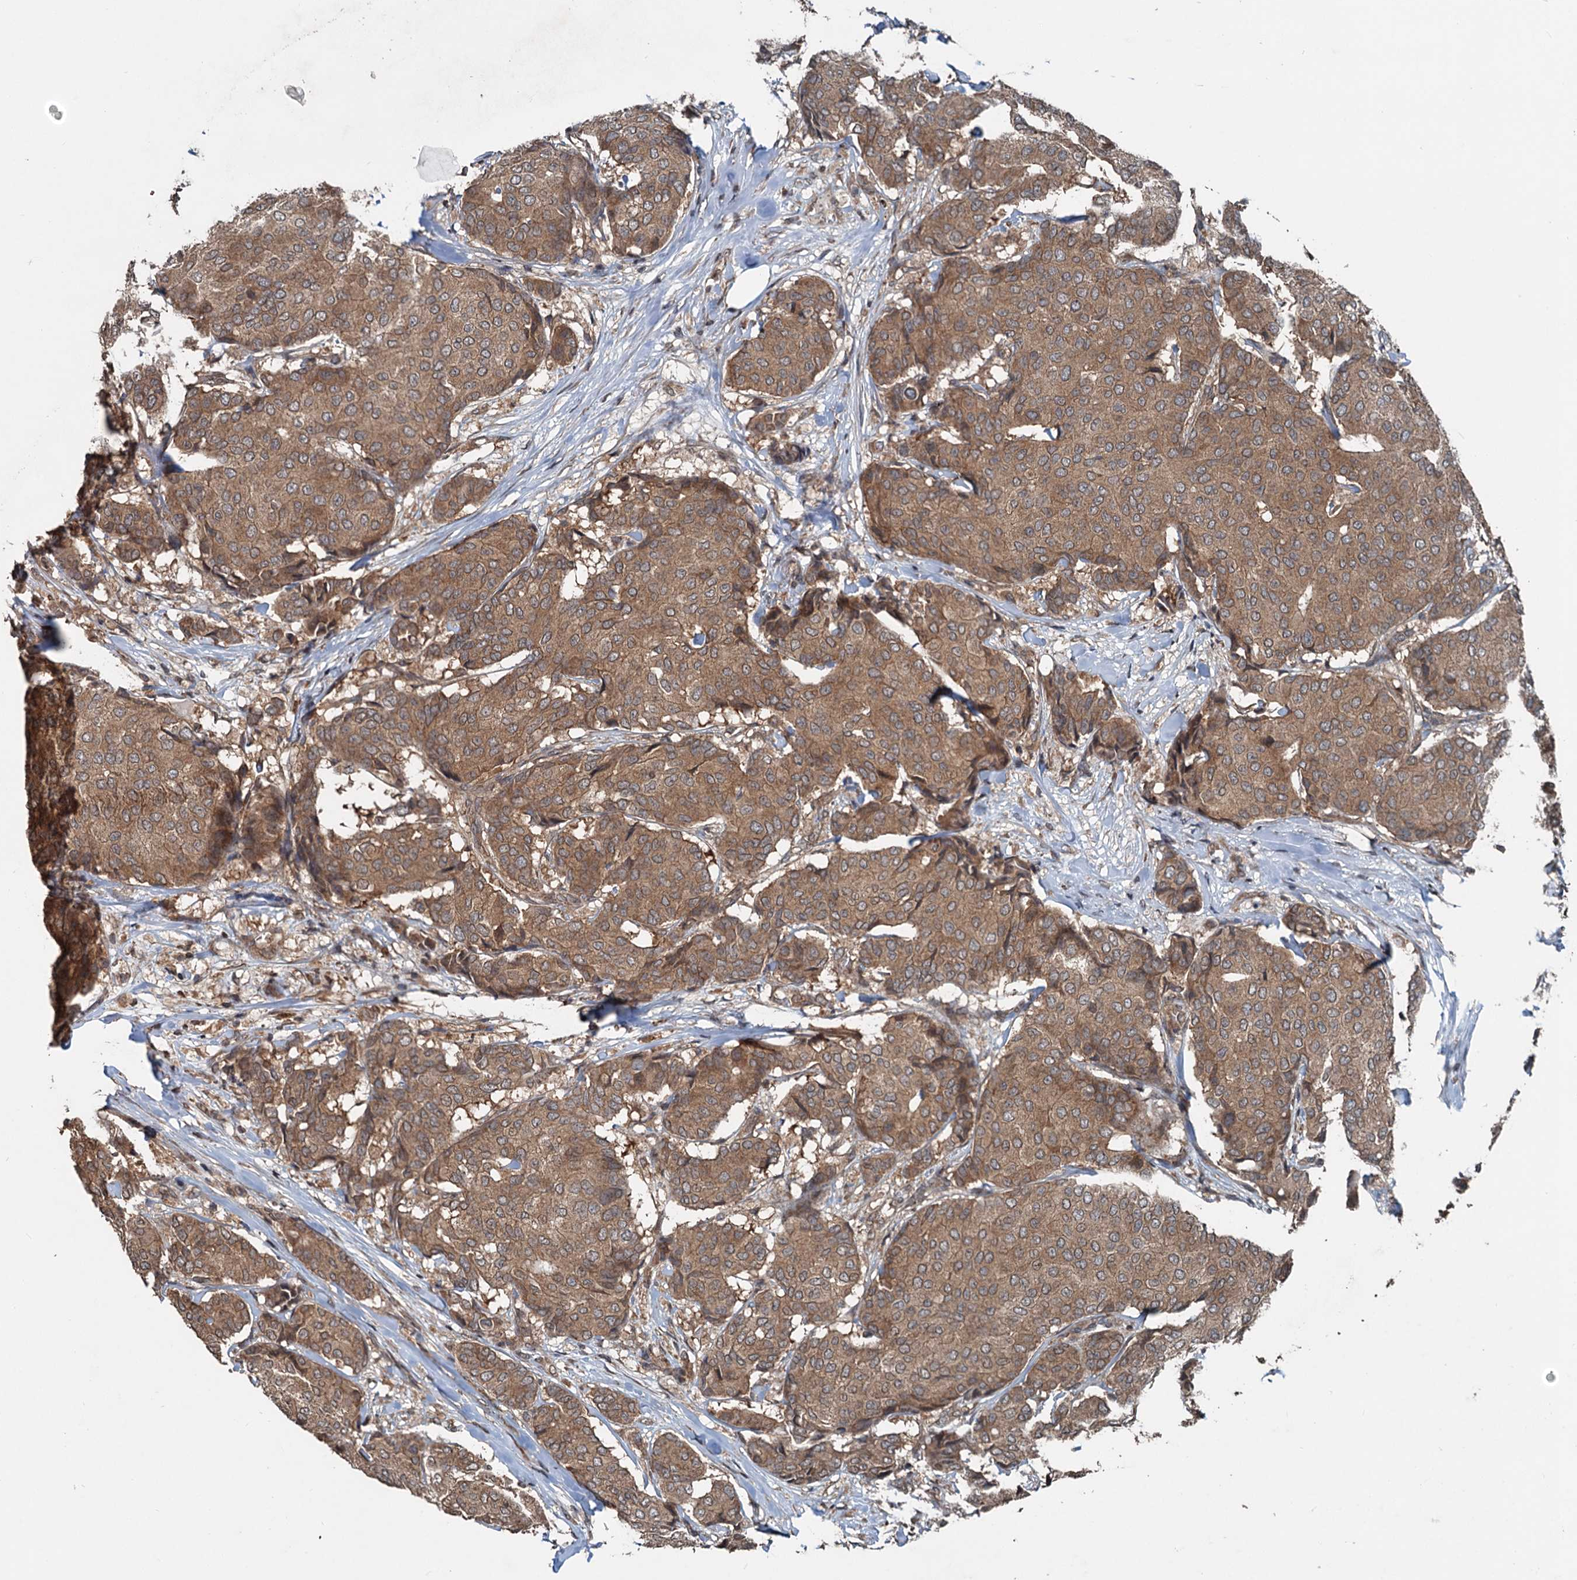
{"staining": {"intensity": "moderate", "quantity": ">75%", "location": "cytoplasmic/membranous"}, "tissue": "breast cancer", "cell_type": "Tumor cells", "image_type": "cancer", "snomed": [{"axis": "morphology", "description": "Duct carcinoma"}, {"axis": "topography", "description": "Breast"}], "caption": "This image shows immunohistochemistry (IHC) staining of breast infiltrating ductal carcinoma, with medium moderate cytoplasmic/membranous expression in about >75% of tumor cells.", "gene": "N4BP2L2", "patient": {"sex": "female", "age": 75}}